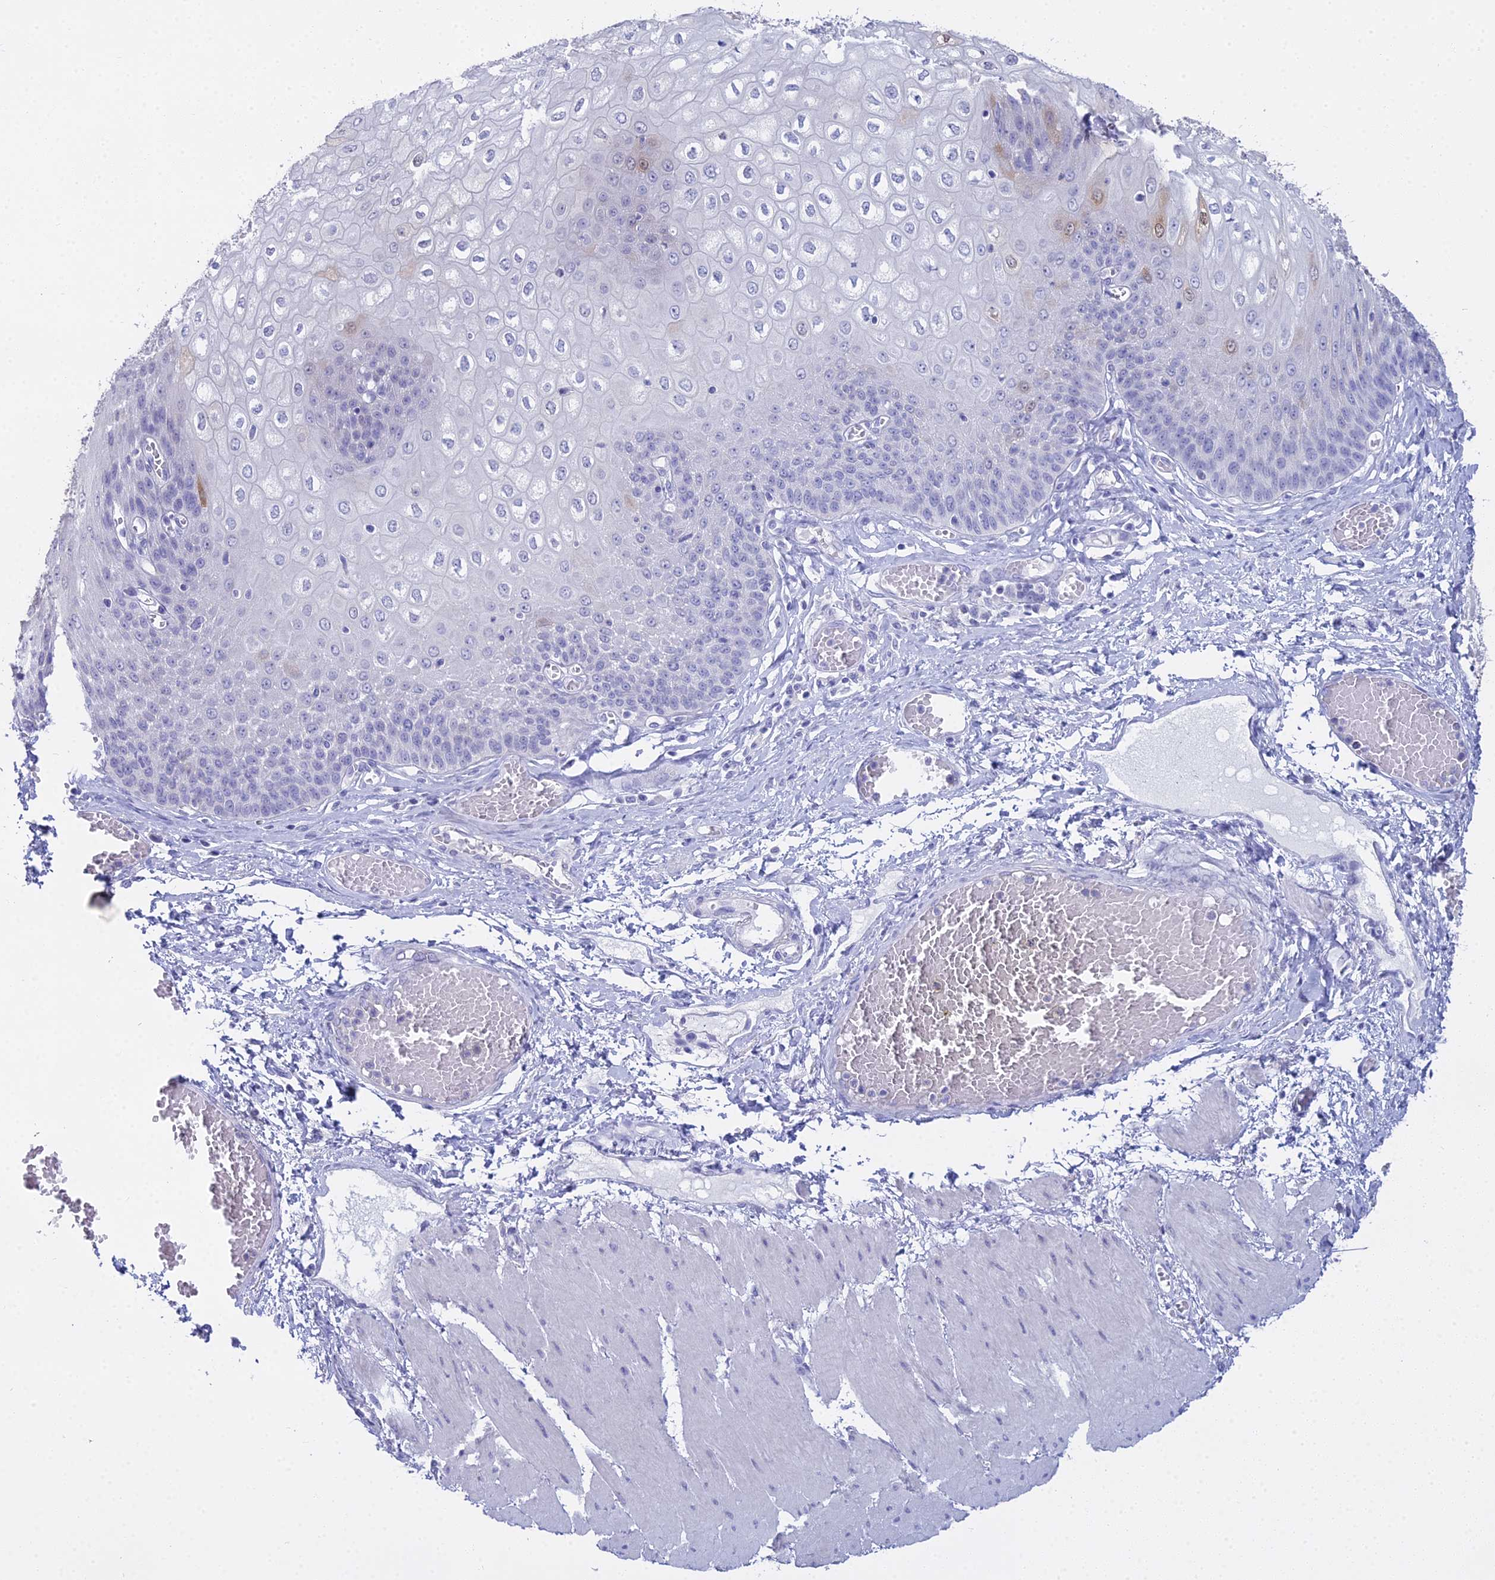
{"staining": {"intensity": "strong", "quantity": "<25%", "location": "cytoplasmic/membranous,nuclear"}, "tissue": "esophagus", "cell_type": "Squamous epithelial cells", "image_type": "normal", "snomed": [{"axis": "morphology", "description": "Normal tissue, NOS"}, {"axis": "topography", "description": "Esophagus"}], "caption": "Squamous epithelial cells display strong cytoplasmic/membranous,nuclear positivity in about <25% of cells in normal esophagus. The staining was performed using DAB, with brown indicating positive protein expression. Nuclei are stained blue with hematoxylin.", "gene": "S100A7", "patient": {"sex": "male", "age": 60}}